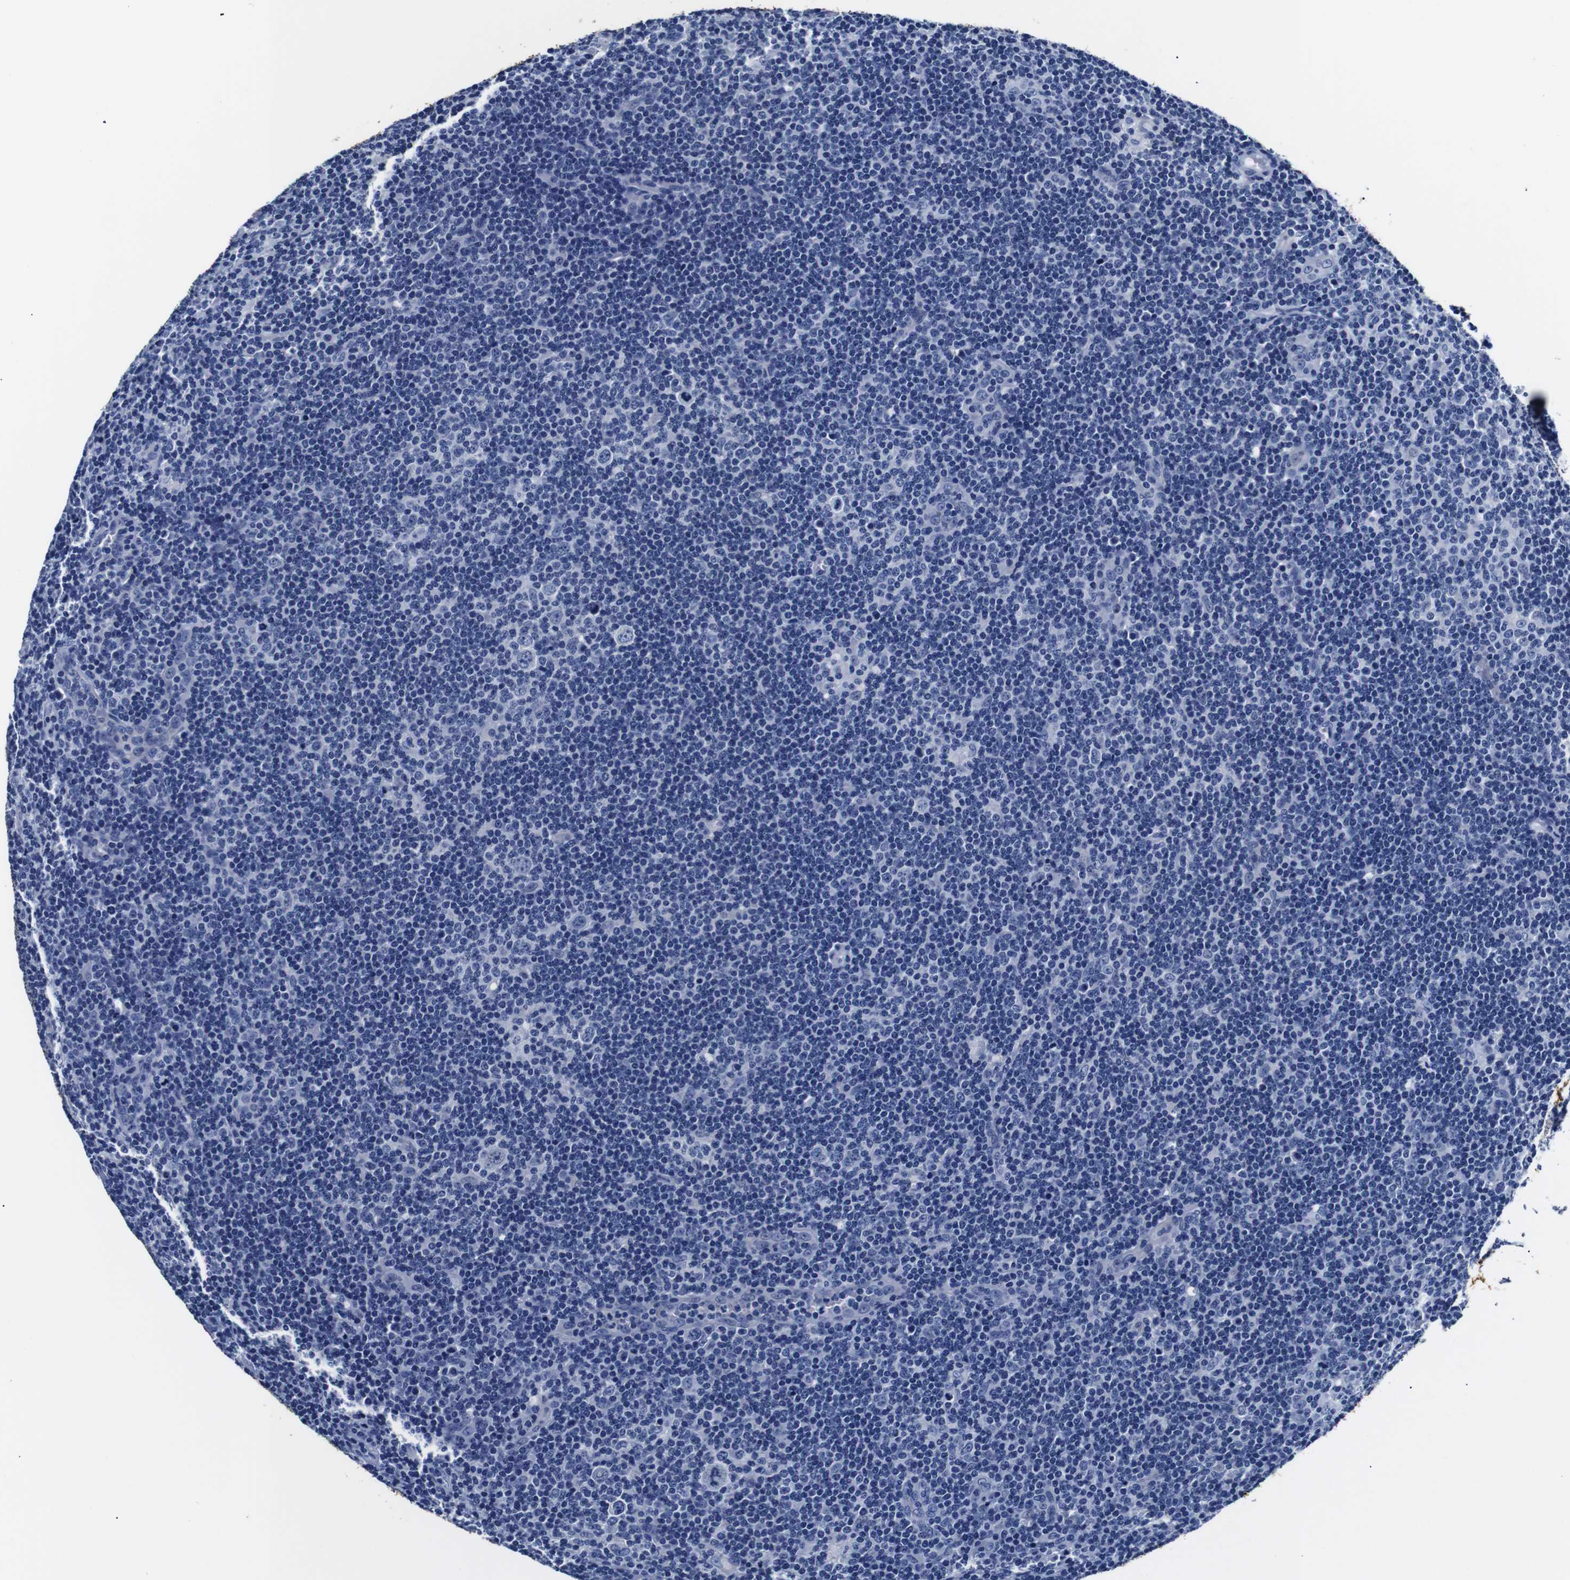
{"staining": {"intensity": "negative", "quantity": "none", "location": "none"}, "tissue": "lymphoma", "cell_type": "Tumor cells", "image_type": "cancer", "snomed": [{"axis": "morphology", "description": "Hodgkin's disease, NOS"}, {"axis": "topography", "description": "Lymph node"}], "caption": "Immunohistochemistry (IHC) micrograph of neoplastic tissue: lymphoma stained with DAB shows no significant protein staining in tumor cells.", "gene": "GAP43", "patient": {"sex": "female", "age": 57}}